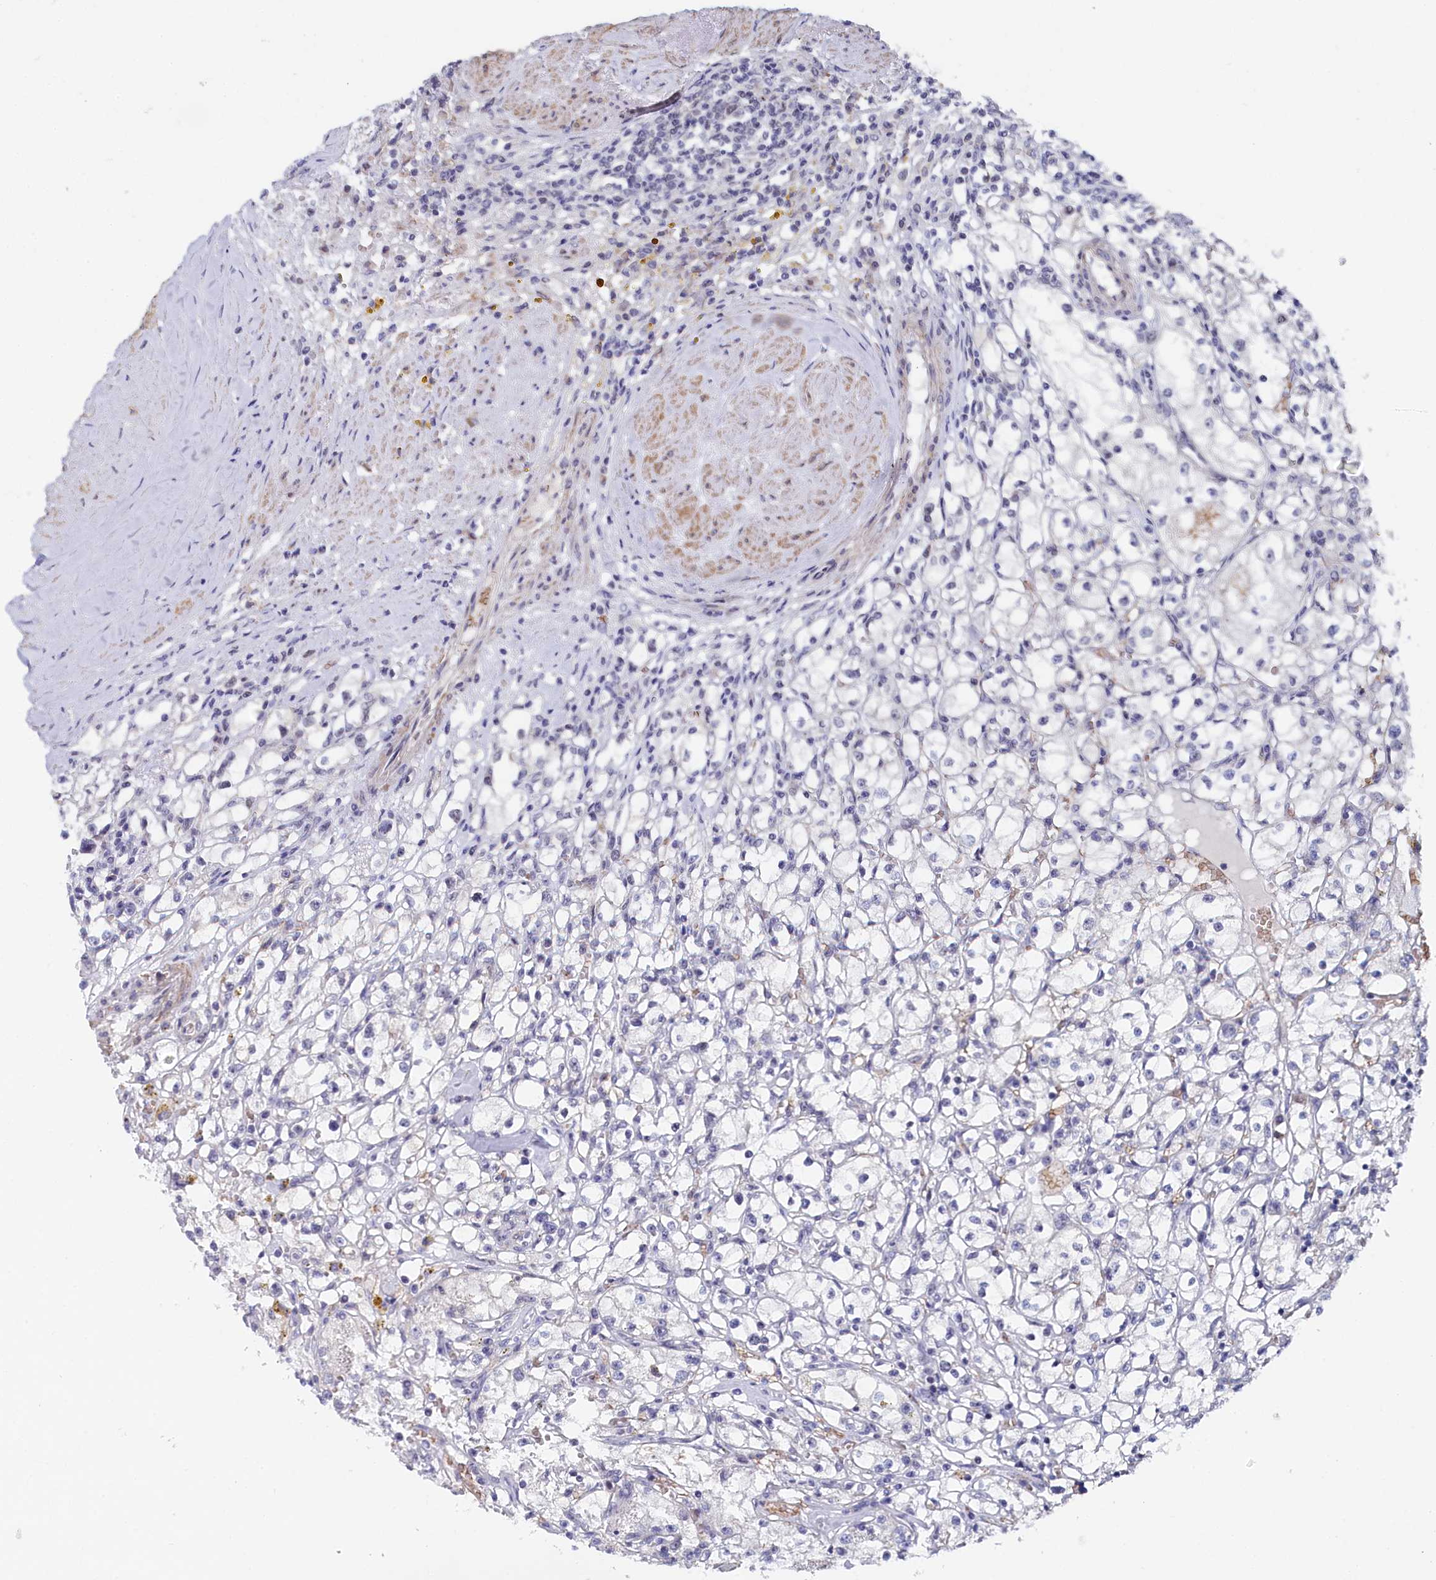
{"staining": {"intensity": "negative", "quantity": "none", "location": "none"}, "tissue": "renal cancer", "cell_type": "Tumor cells", "image_type": "cancer", "snomed": [{"axis": "morphology", "description": "Adenocarcinoma, NOS"}, {"axis": "topography", "description": "Kidney"}], "caption": "Immunohistochemistry photomicrograph of neoplastic tissue: human renal adenocarcinoma stained with DAB reveals no significant protein staining in tumor cells.", "gene": "TIGD4", "patient": {"sex": "male", "age": 56}}